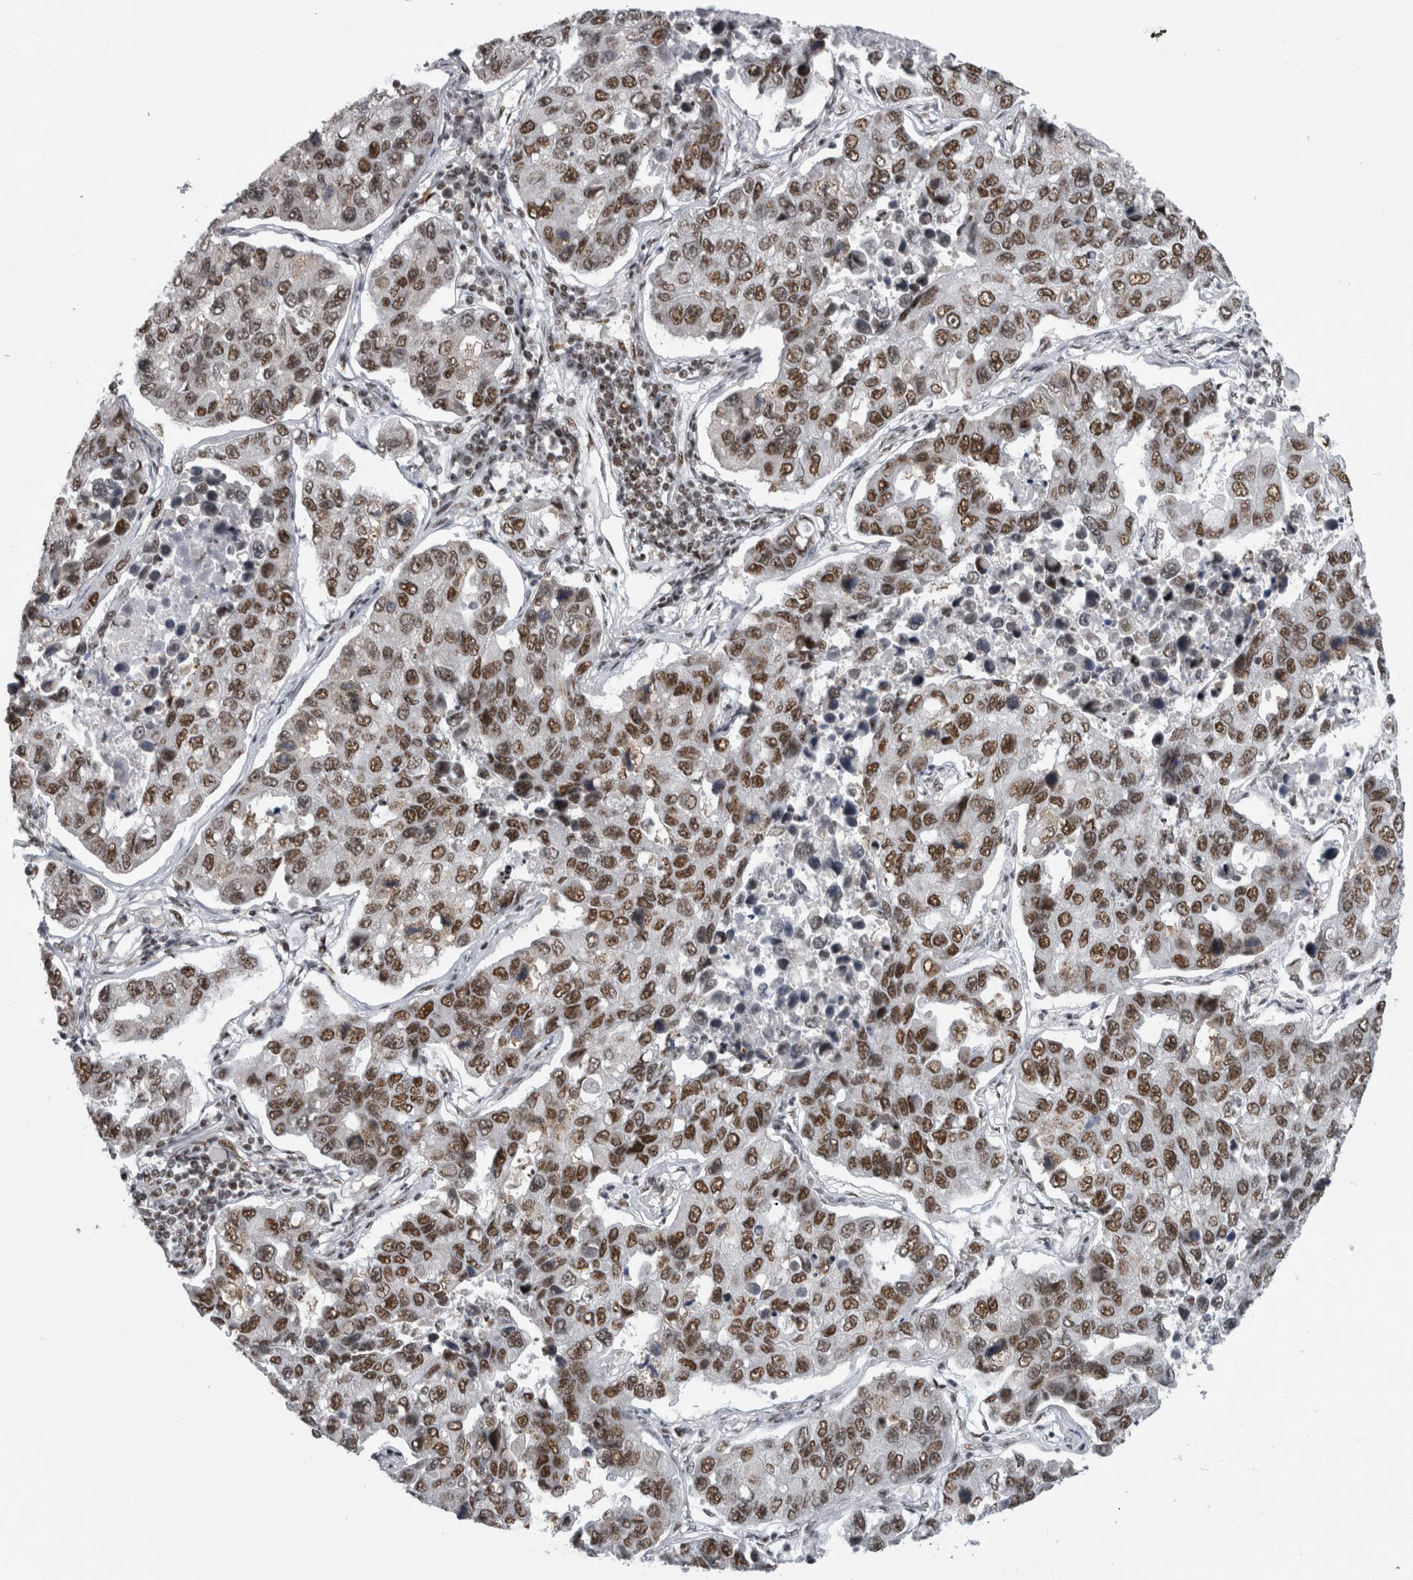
{"staining": {"intensity": "moderate", "quantity": ">75%", "location": "nuclear"}, "tissue": "lung cancer", "cell_type": "Tumor cells", "image_type": "cancer", "snomed": [{"axis": "morphology", "description": "Adenocarcinoma, NOS"}, {"axis": "topography", "description": "Lung"}], "caption": "A brown stain highlights moderate nuclear staining of a protein in lung adenocarcinoma tumor cells.", "gene": "CDK11A", "patient": {"sex": "male", "age": 64}}